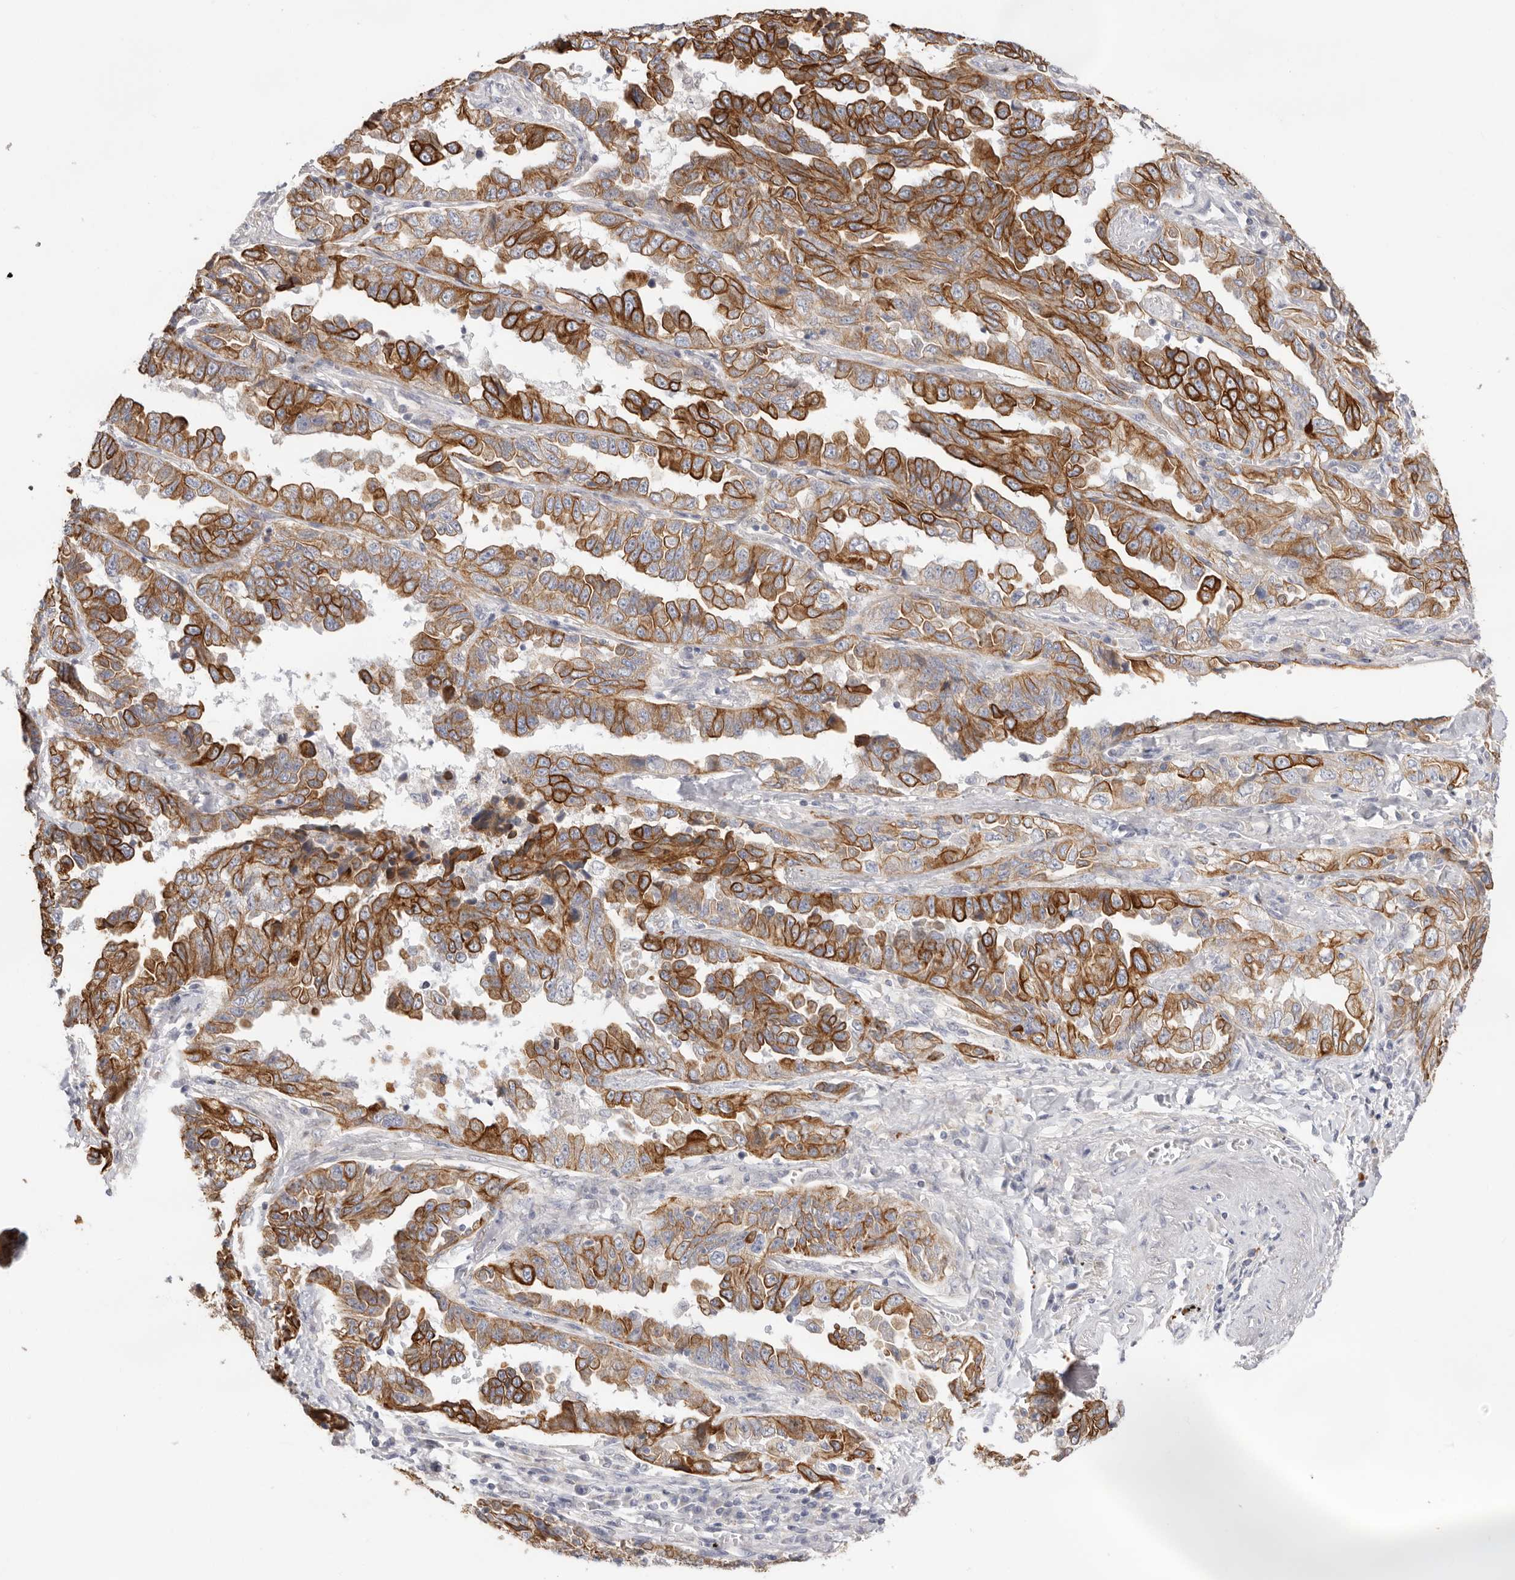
{"staining": {"intensity": "strong", "quantity": ">75%", "location": "cytoplasmic/membranous"}, "tissue": "lung cancer", "cell_type": "Tumor cells", "image_type": "cancer", "snomed": [{"axis": "morphology", "description": "Adenocarcinoma, NOS"}, {"axis": "topography", "description": "Lung"}], "caption": "A photomicrograph of lung cancer (adenocarcinoma) stained for a protein shows strong cytoplasmic/membranous brown staining in tumor cells. The staining was performed using DAB (3,3'-diaminobenzidine), with brown indicating positive protein expression. Nuclei are stained blue with hematoxylin.", "gene": "USH1C", "patient": {"sex": "female", "age": 51}}